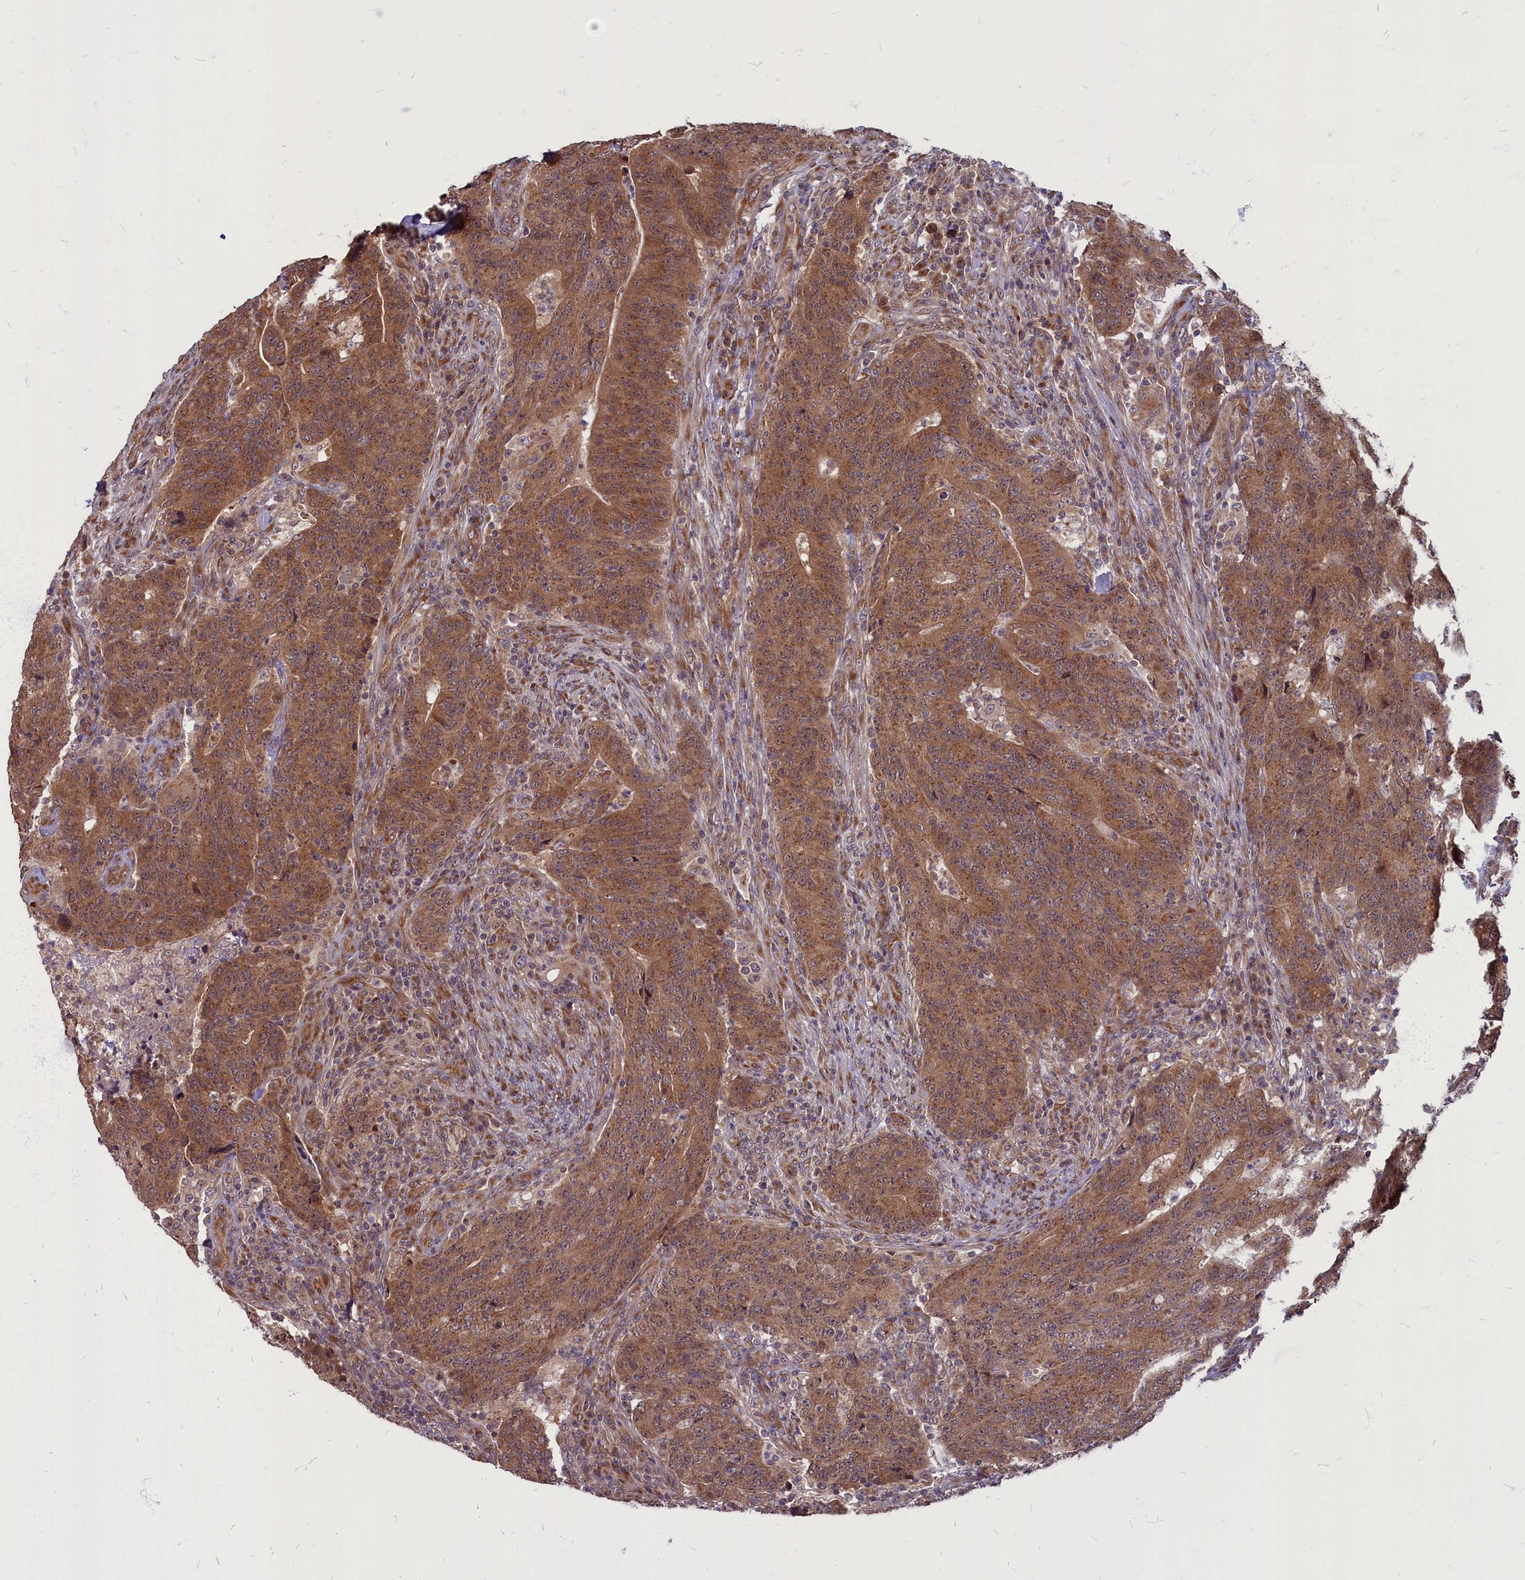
{"staining": {"intensity": "moderate", "quantity": ">75%", "location": "cytoplasmic/membranous"}, "tissue": "colorectal cancer", "cell_type": "Tumor cells", "image_type": "cancer", "snomed": [{"axis": "morphology", "description": "Adenocarcinoma, NOS"}, {"axis": "topography", "description": "Colon"}], "caption": "This is a histology image of IHC staining of colorectal adenocarcinoma, which shows moderate staining in the cytoplasmic/membranous of tumor cells.", "gene": "MYCBP", "patient": {"sex": "female", "age": 75}}